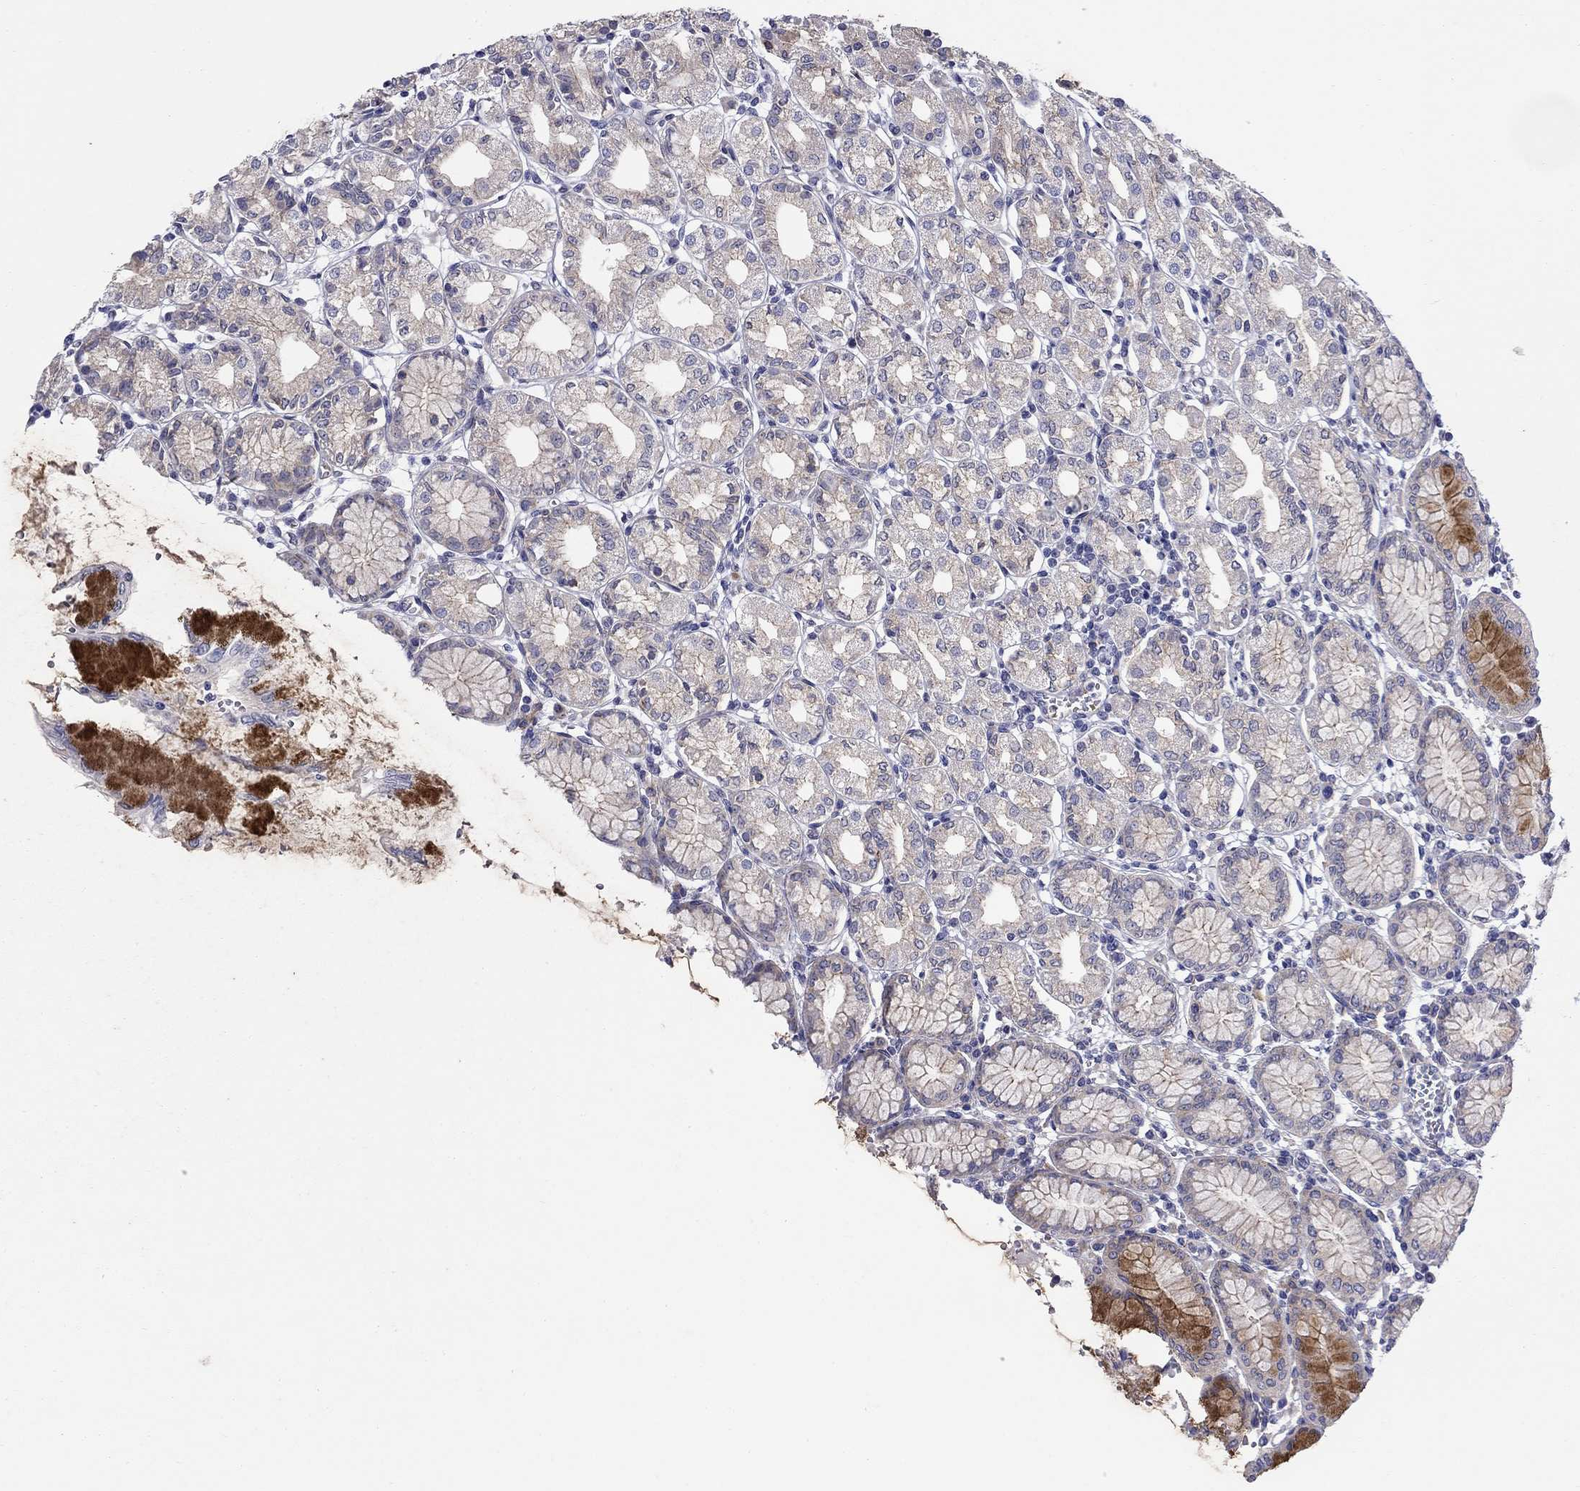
{"staining": {"intensity": "strong", "quantity": "<25%", "location": "cytoplasmic/membranous"}, "tissue": "stomach", "cell_type": "Glandular cells", "image_type": "normal", "snomed": [{"axis": "morphology", "description": "Normal tissue, NOS"}, {"axis": "topography", "description": "Skeletal muscle"}, {"axis": "topography", "description": "Stomach"}], "caption": "Immunohistochemistry (IHC) of benign human stomach displays medium levels of strong cytoplasmic/membranous staining in about <25% of glandular cells.", "gene": "QRFPR", "patient": {"sex": "female", "age": 57}}